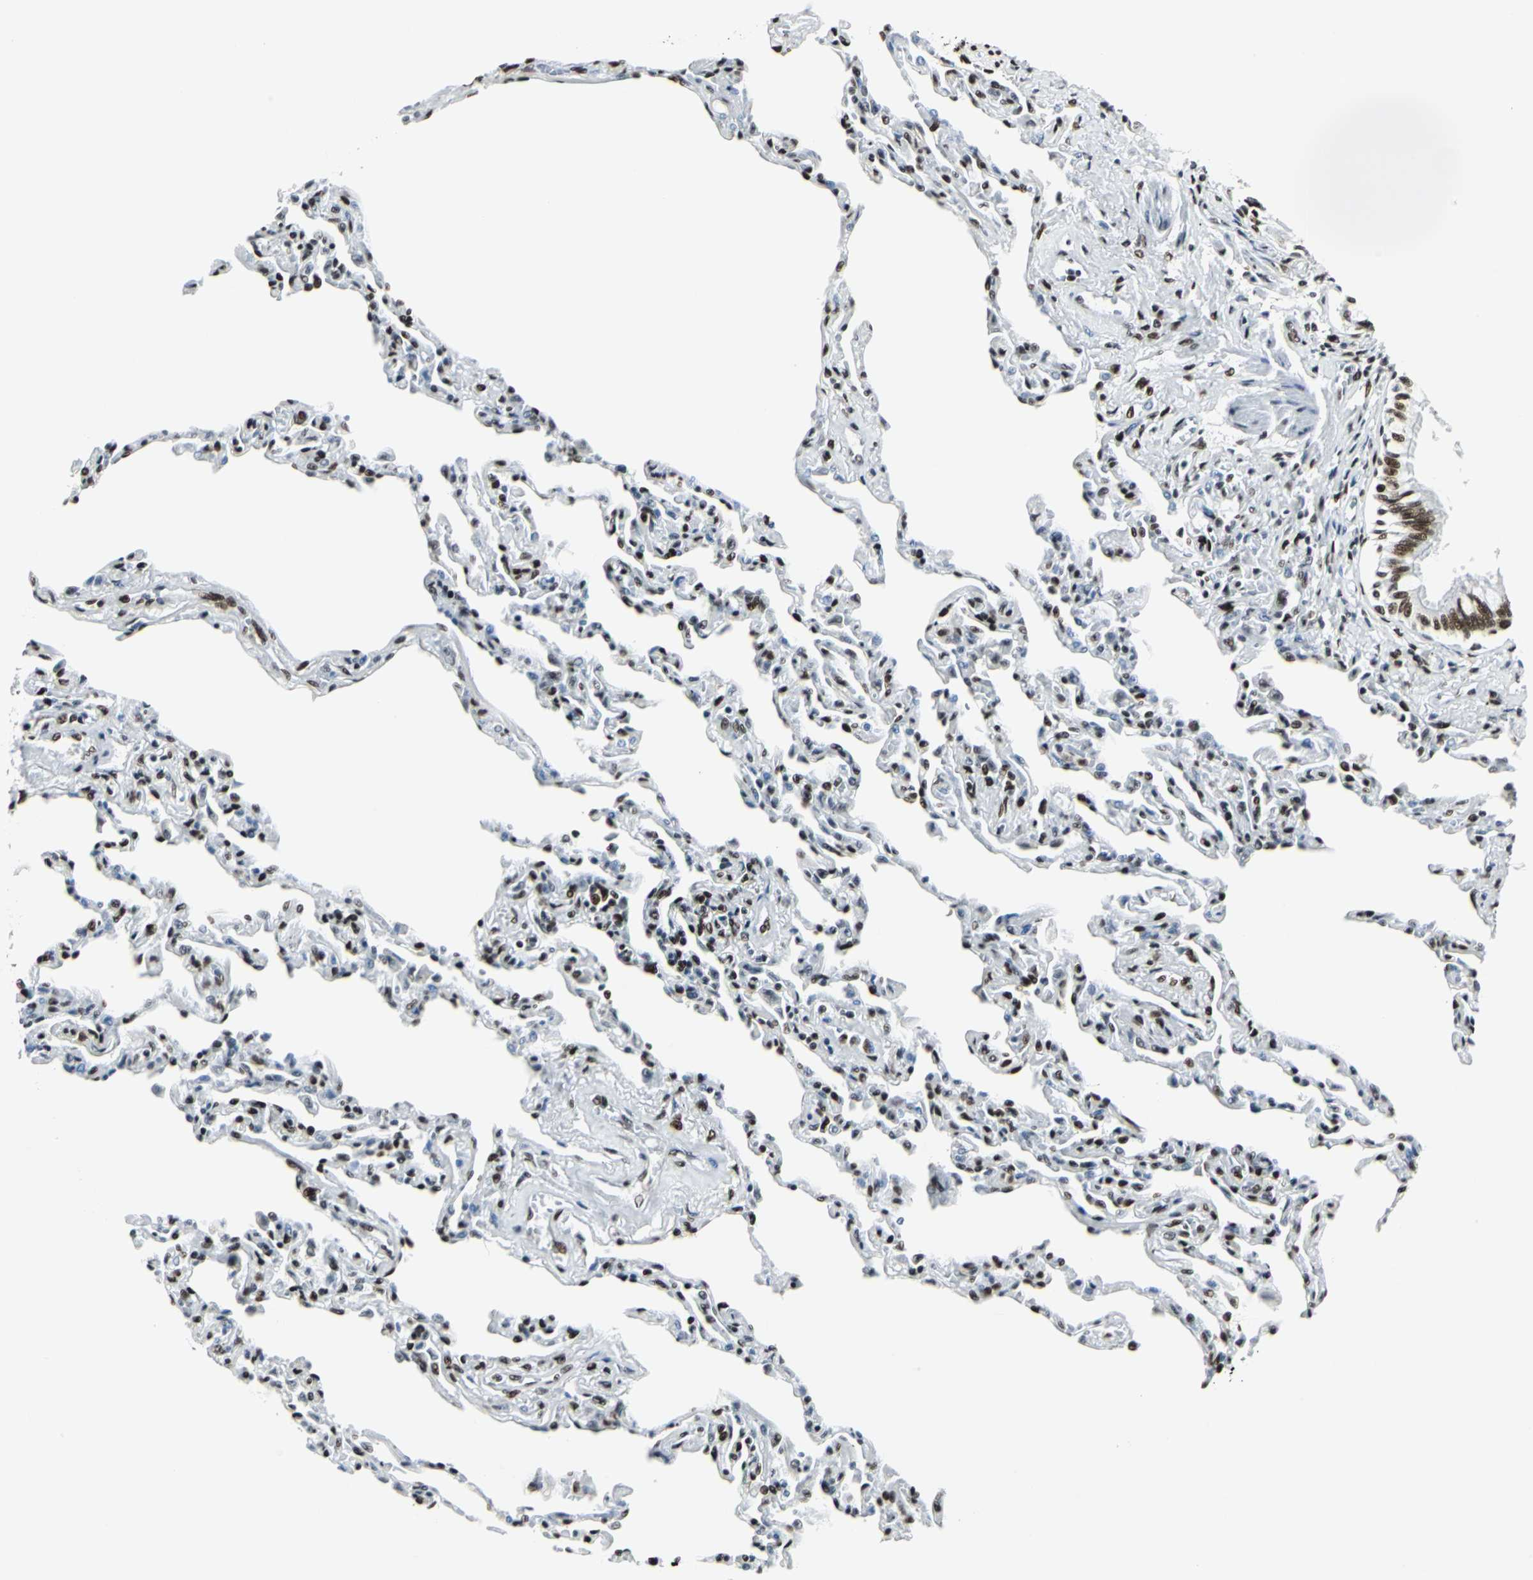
{"staining": {"intensity": "strong", "quantity": ">75%", "location": "nuclear"}, "tissue": "bronchus", "cell_type": "Respiratory epithelial cells", "image_type": "normal", "snomed": [{"axis": "morphology", "description": "Normal tissue, NOS"}, {"axis": "topography", "description": "Lung"}], "caption": "Strong nuclear protein staining is identified in approximately >75% of respiratory epithelial cells in bronchus. The protein is stained brown, and the nuclei are stained in blue (DAB (3,3'-diaminobenzidine) IHC with brightfield microscopy, high magnification).", "gene": "HDAC2", "patient": {"sex": "male", "age": 64}}